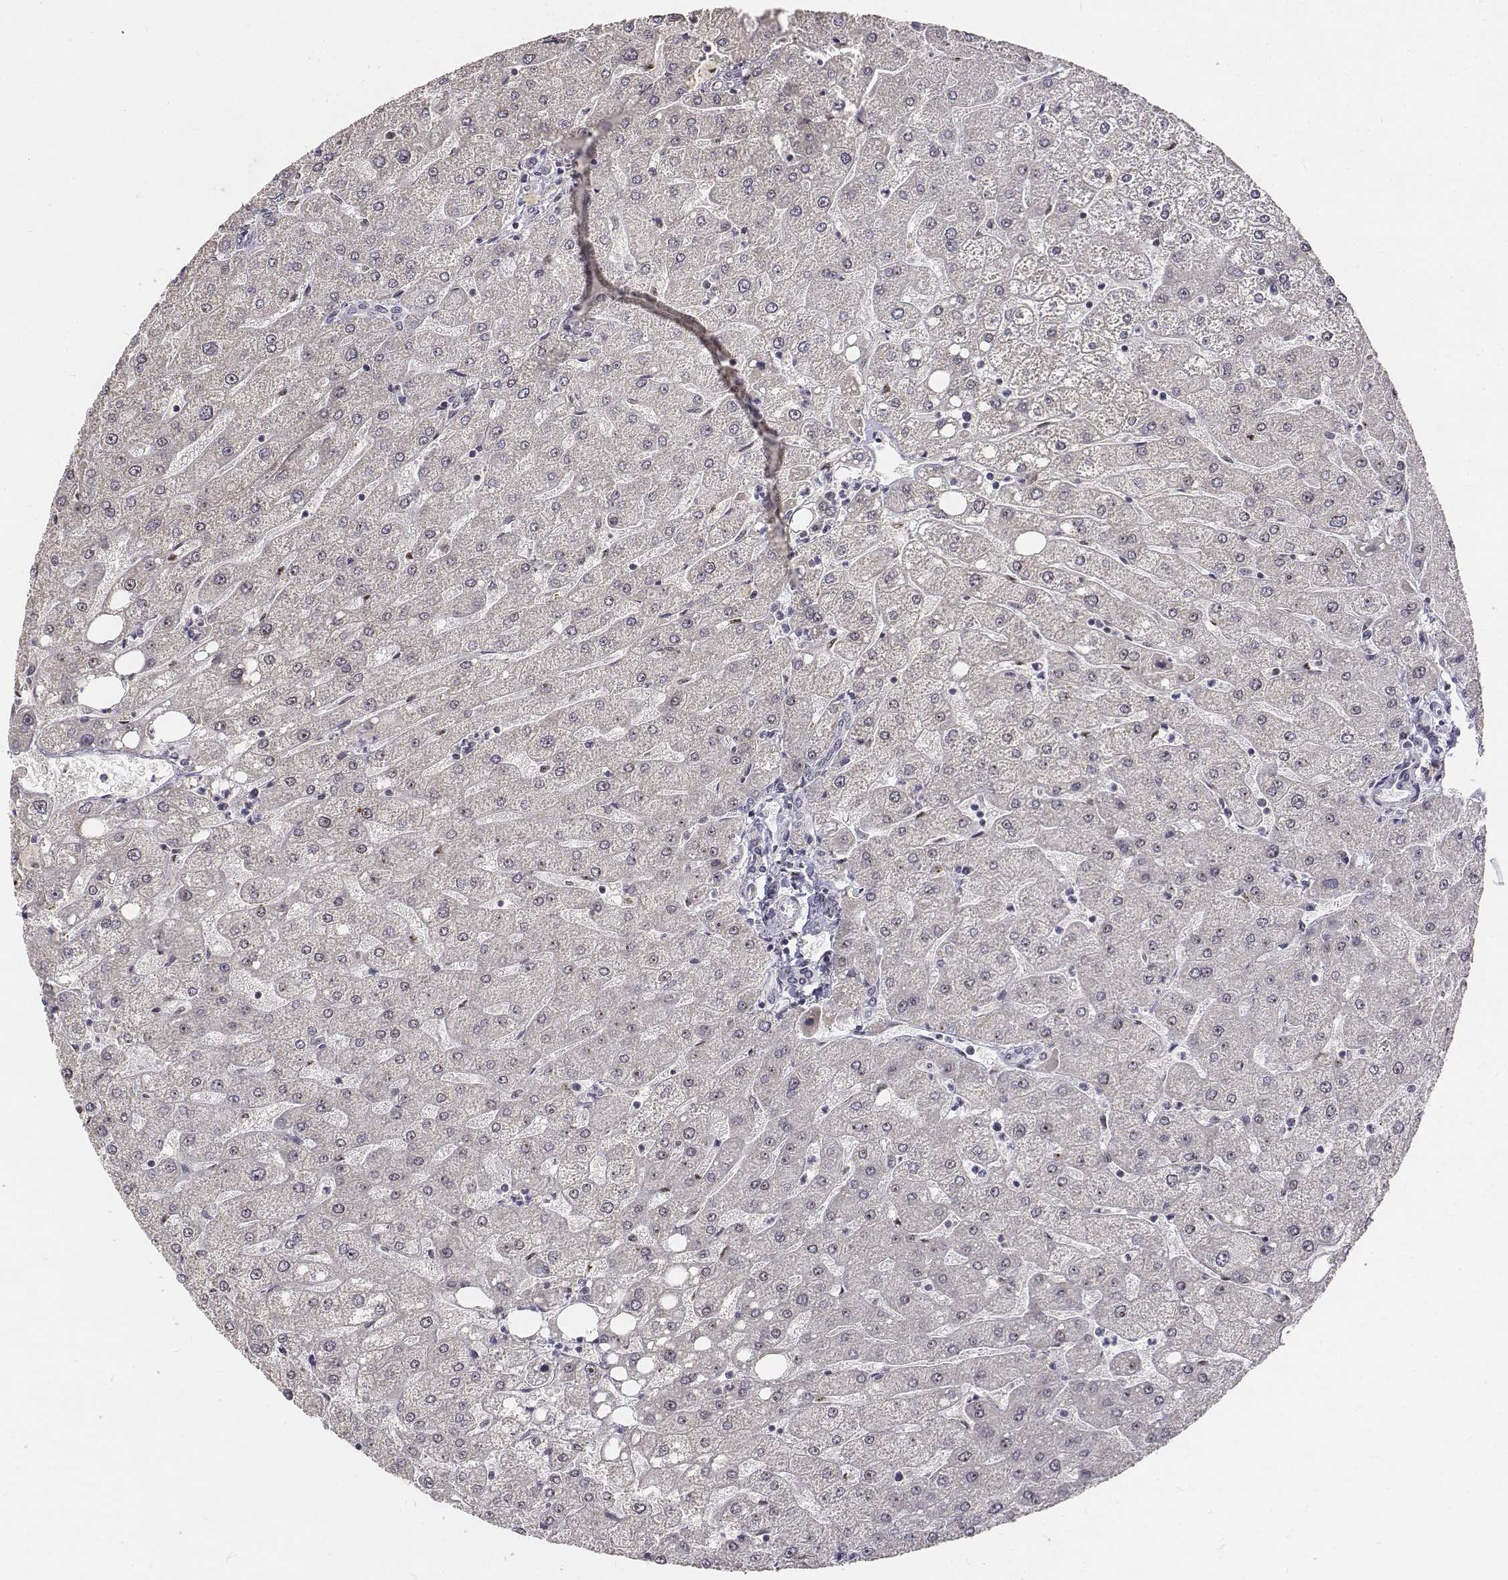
{"staining": {"intensity": "negative", "quantity": "none", "location": "none"}, "tissue": "liver", "cell_type": "Cholangiocytes", "image_type": "normal", "snomed": [{"axis": "morphology", "description": "Normal tissue, NOS"}, {"axis": "topography", "description": "Liver"}], "caption": "Cholangiocytes show no significant staining in benign liver. The staining was performed using DAB to visualize the protein expression in brown, while the nuclei were stained in blue with hematoxylin (Magnification: 20x).", "gene": "PHF6", "patient": {"sex": "male", "age": 67}}